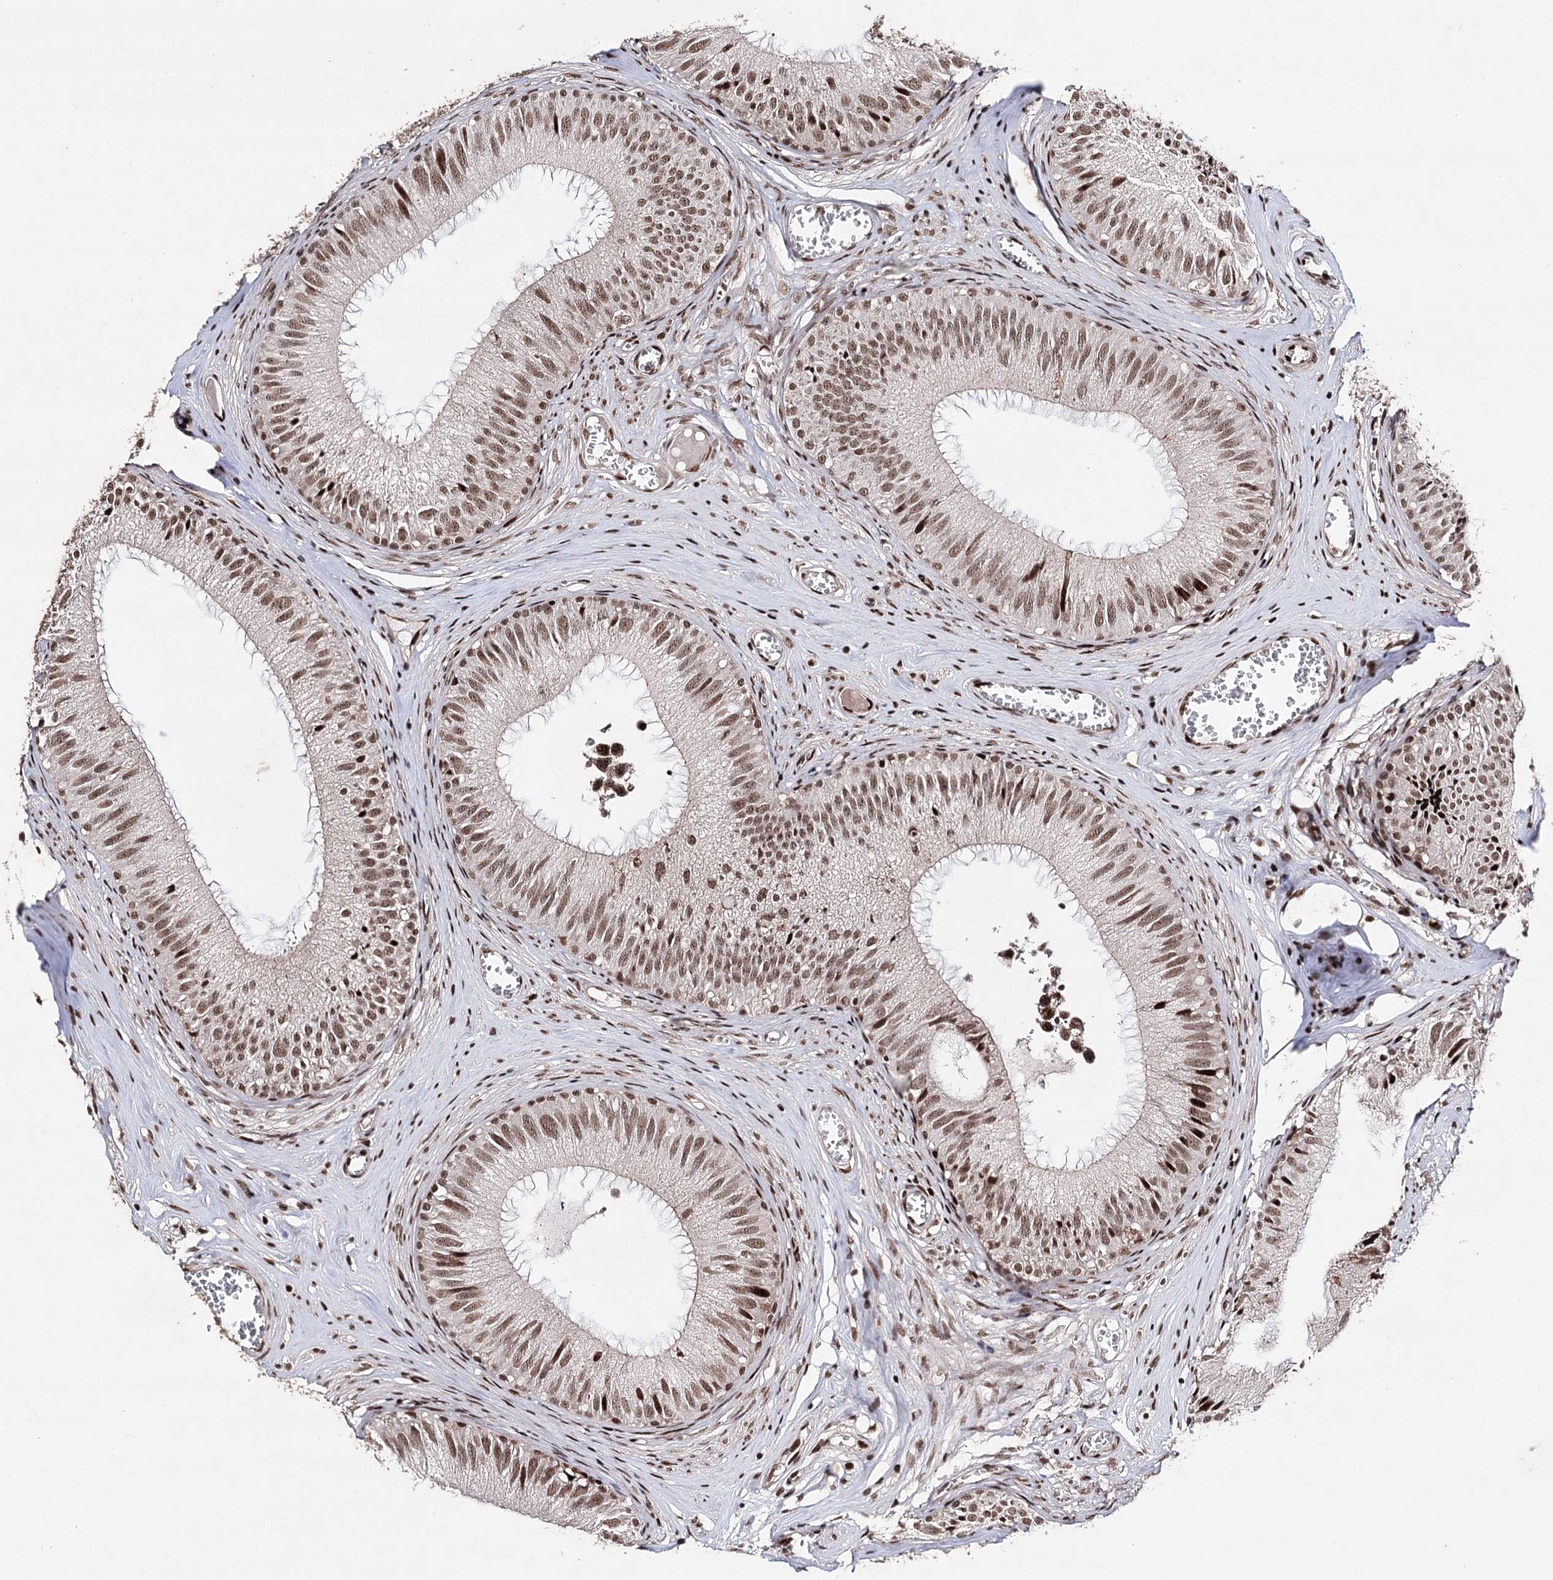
{"staining": {"intensity": "moderate", "quantity": ">75%", "location": "cytoplasmic/membranous,nuclear"}, "tissue": "epididymis", "cell_type": "Glandular cells", "image_type": "normal", "snomed": [{"axis": "morphology", "description": "Normal tissue, NOS"}, {"axis": "topography", "description": "Epididymis"}], "caption": "Immunohistochemistry (IHC) (DAB) staining of normal epididymis reveals moderate cytoplasmic/membranous,nuclear protein expression in approximately >75% of glandular cells.", "gene": "PDCD4", "patient": {"sex": "male", "age": 36}}